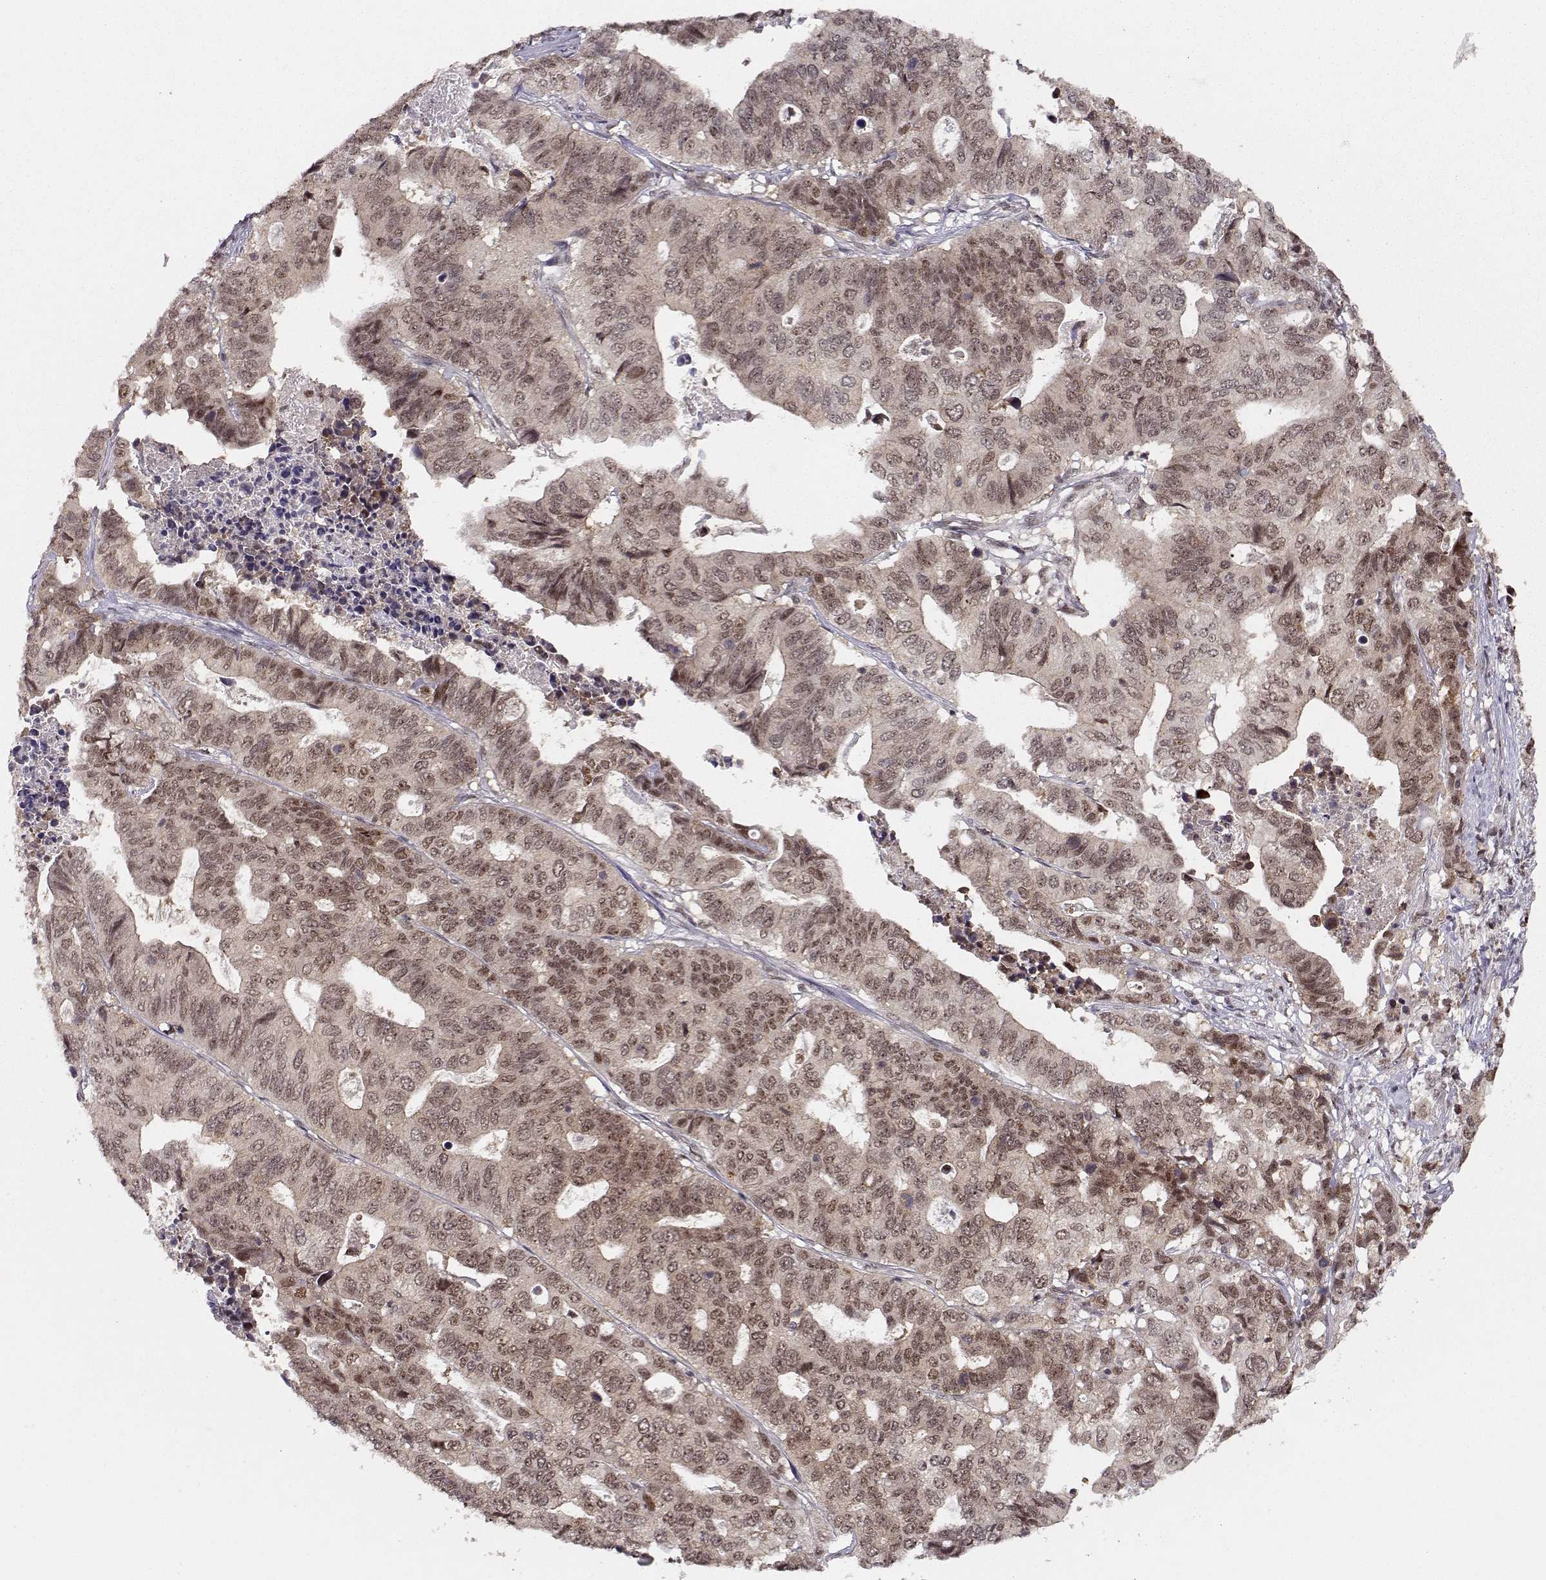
{"staining": {"intensity": "weak", "quantity": ">75%", "location": "cytoplasmic/membranous,nuclear"}, "tissue": "stomach cancer", "cell_type": "Tumor cells", "image_type": "cancer", "snomed": [{"axis": "morphology", "description": "Adenocarcinoma, NOS"}, {"axis": "topography", "description": "Stomach, upper"}], "caption": "This is an image of immunohistochemistry staining of stomach cancer, which shows weak positivity in the cytoplasmic/membranous and nuclear of tumor cells.", "gene": "CSNK2A1", "patient": {"sex": "female", "age": 67}}